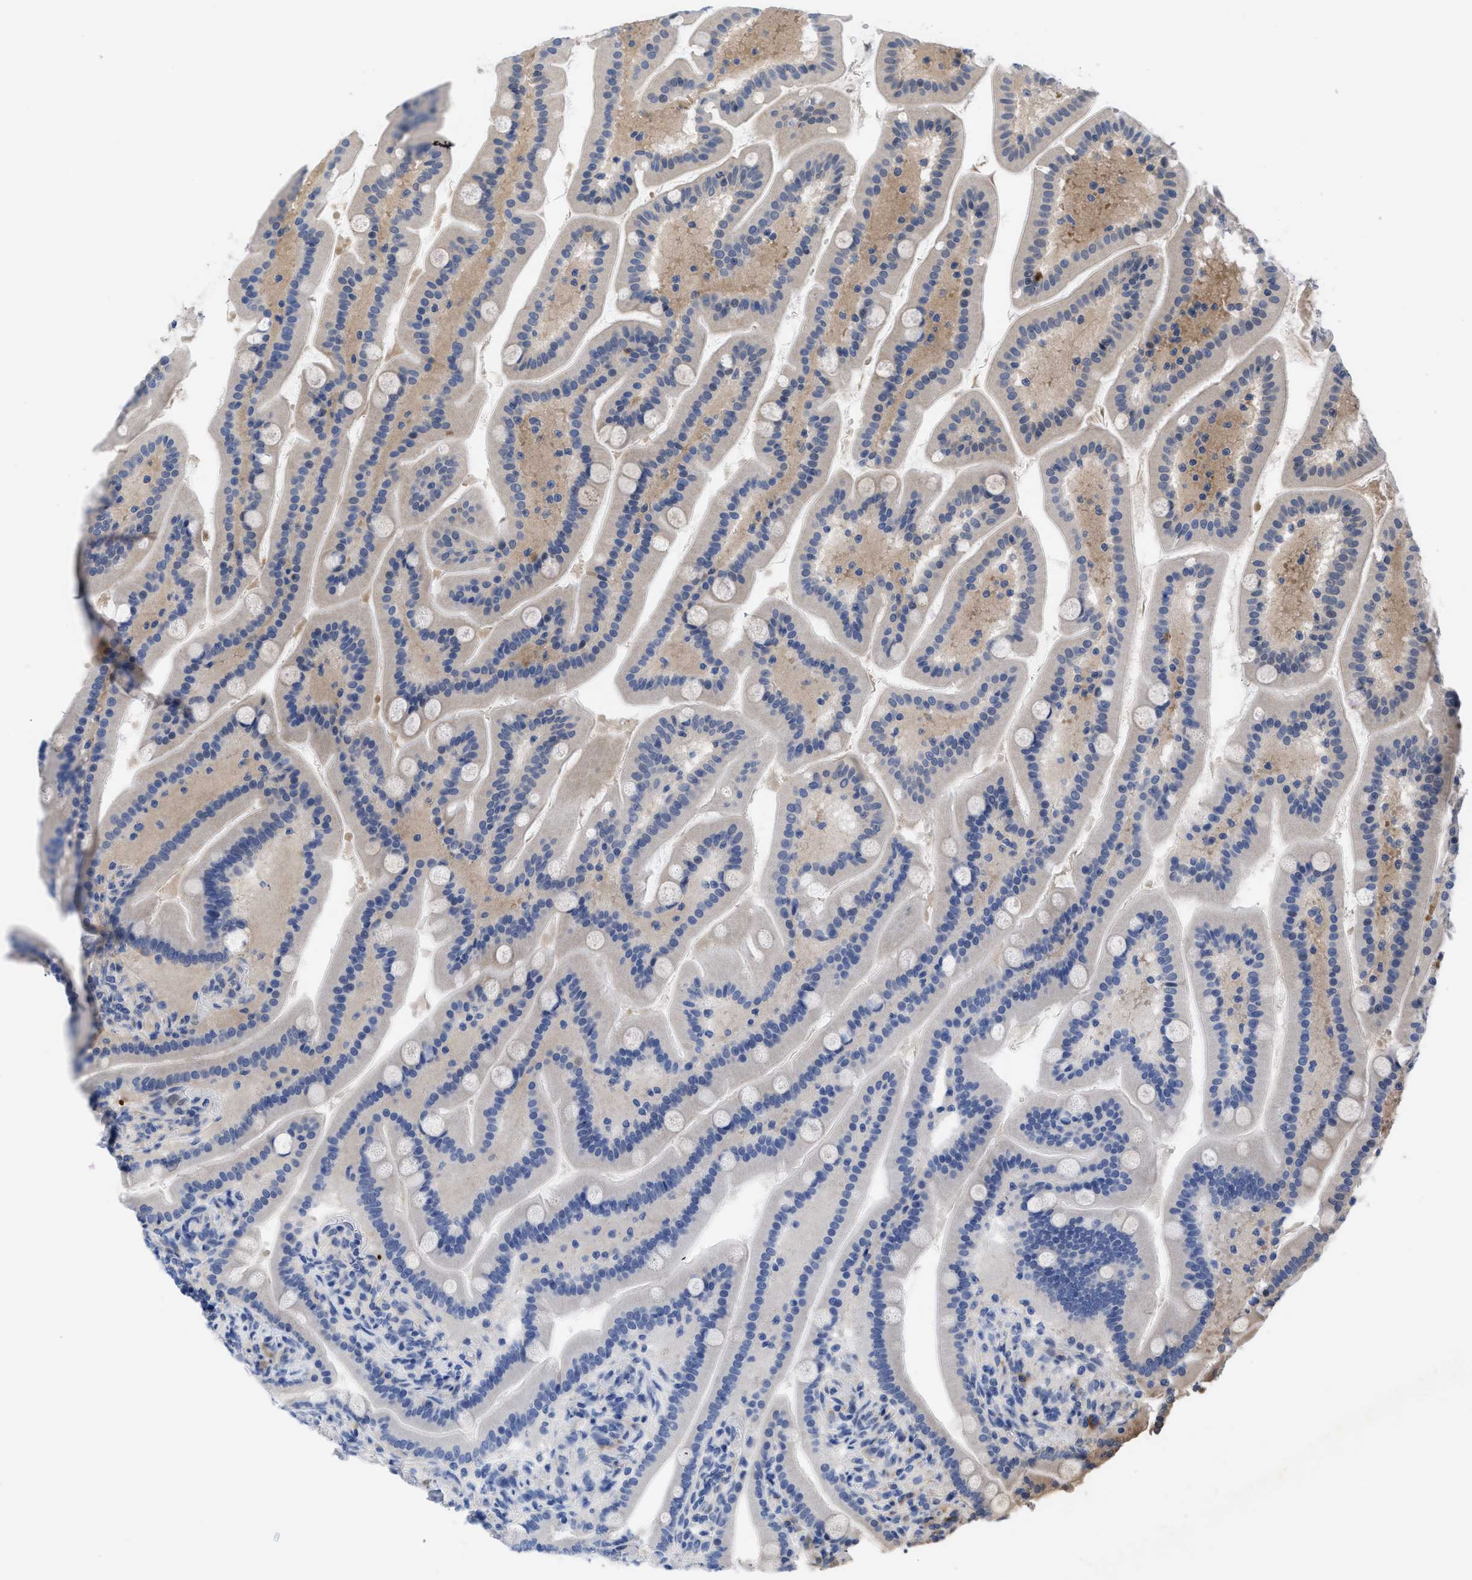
{"staining": {"intensity": "weak", "quantity": "<25%", "location": "cytoplasmic/membranous"}, "tissue": "duodenum", "cell_type": "Glandular cells", "image_type": "normal", "snomed": [{"axis": "morphology", "description": "Normal tissue, NOS"}, {"axis": "topography", "description": "Duodenum"}], "caption": "Human duodenum stained for a protein using immunohistochemistry reveals no expression in glandular cells.", "gene": "IL17RE", "patient": {"sex": "male", "age": 54}}